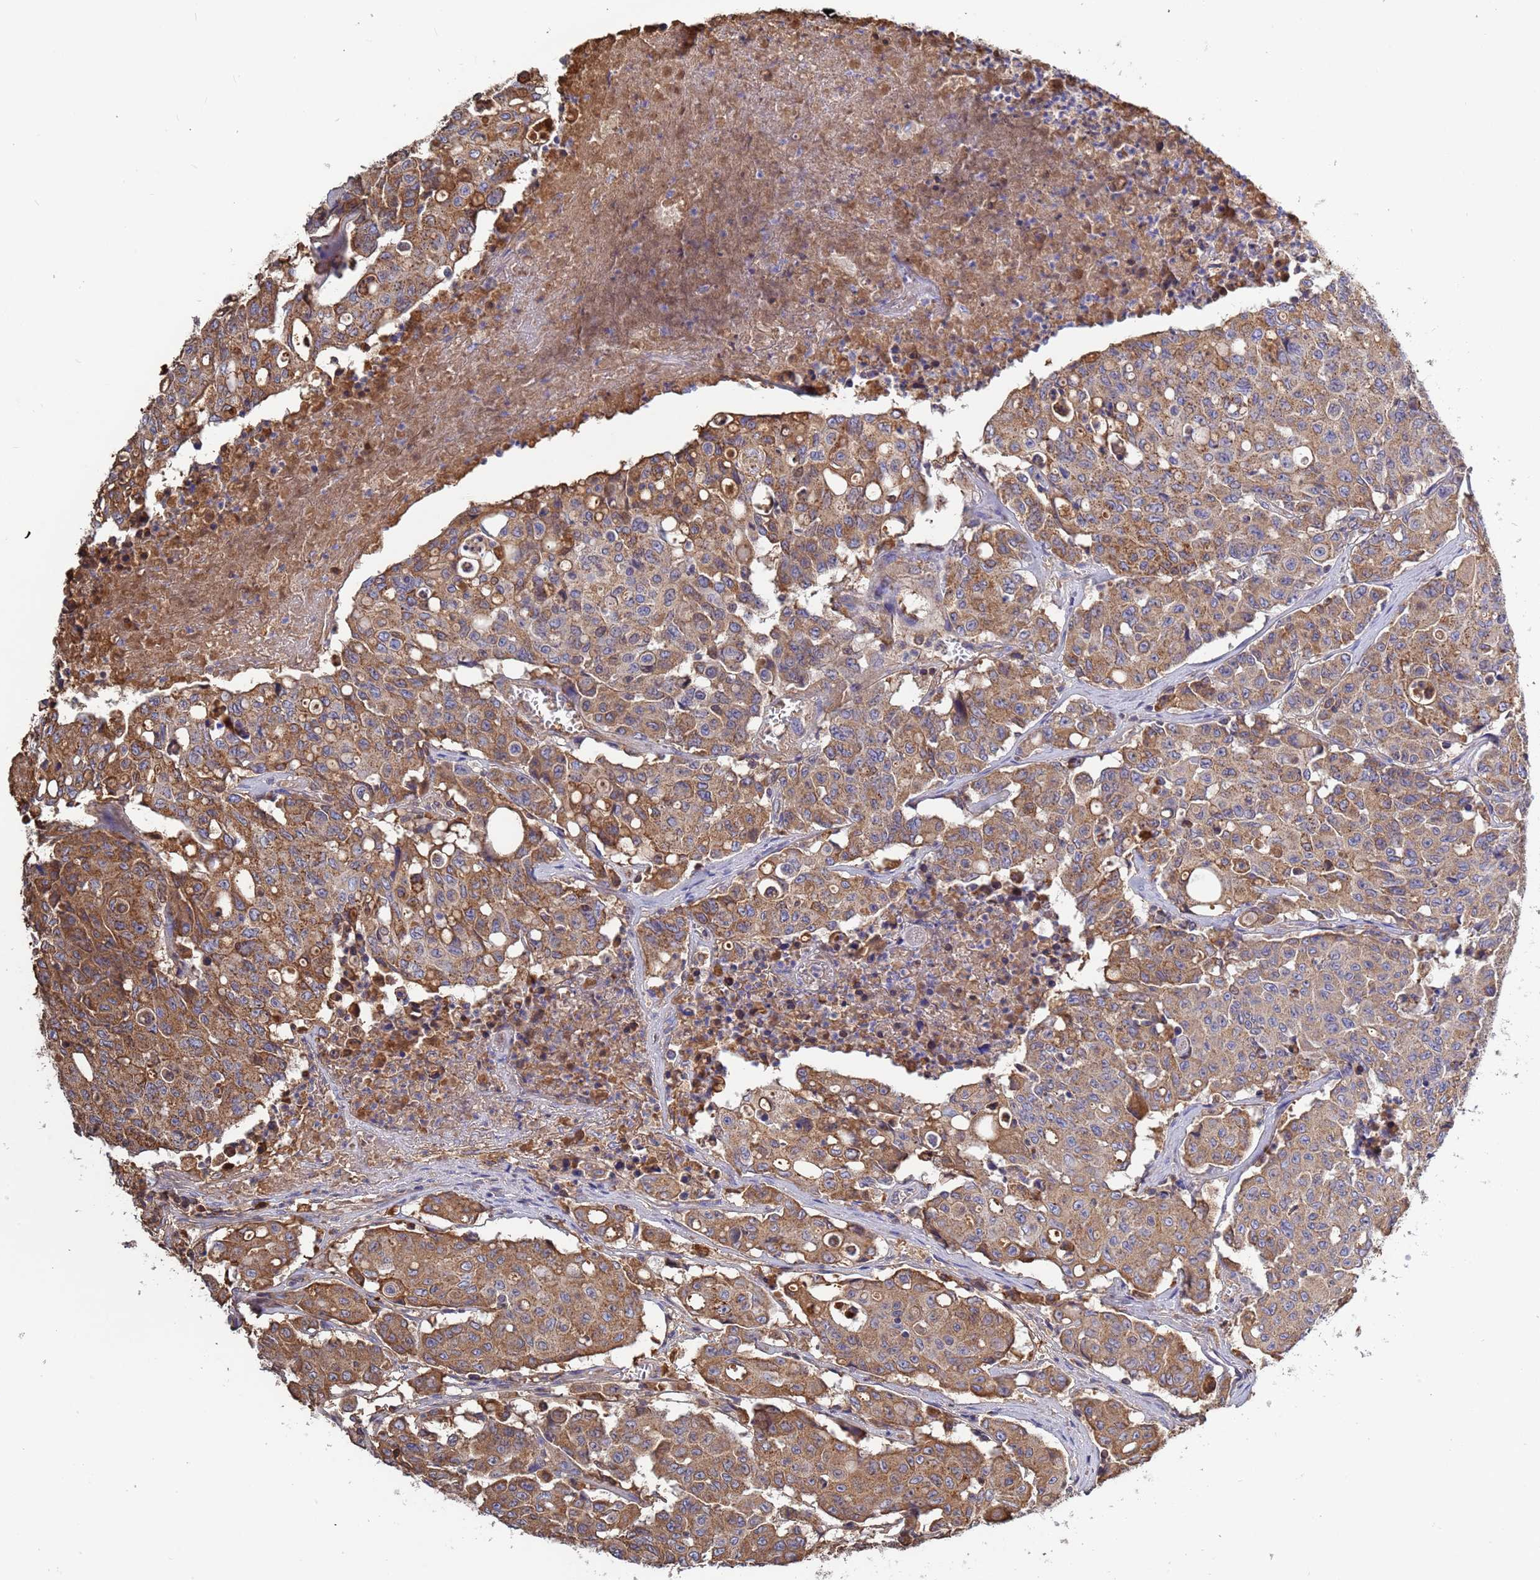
{"staining": {"intensity": "moderate", "quantity": ">75%", "location": "cytoplasmic/membranous"}, "tissue": "colorectal cancer", "cell_type": "Tumor cells", "image_type": "cancer", "snomed": [{"axis": "morphology", "description": "Adenocarcinoma, NOS"}, {"axis": "topography", "description": "Colon"}], "caption": "Moderate cytoplasmic/membranous protein positivity is appreciated in approximately >75% of tumor cells in adenocarcinoma (colorectal). (brown staining indicates protein expression, while blue staining denotes nuclei).", "gene": "GLUD1", "patient": {"sex": "male", "age": 51}}